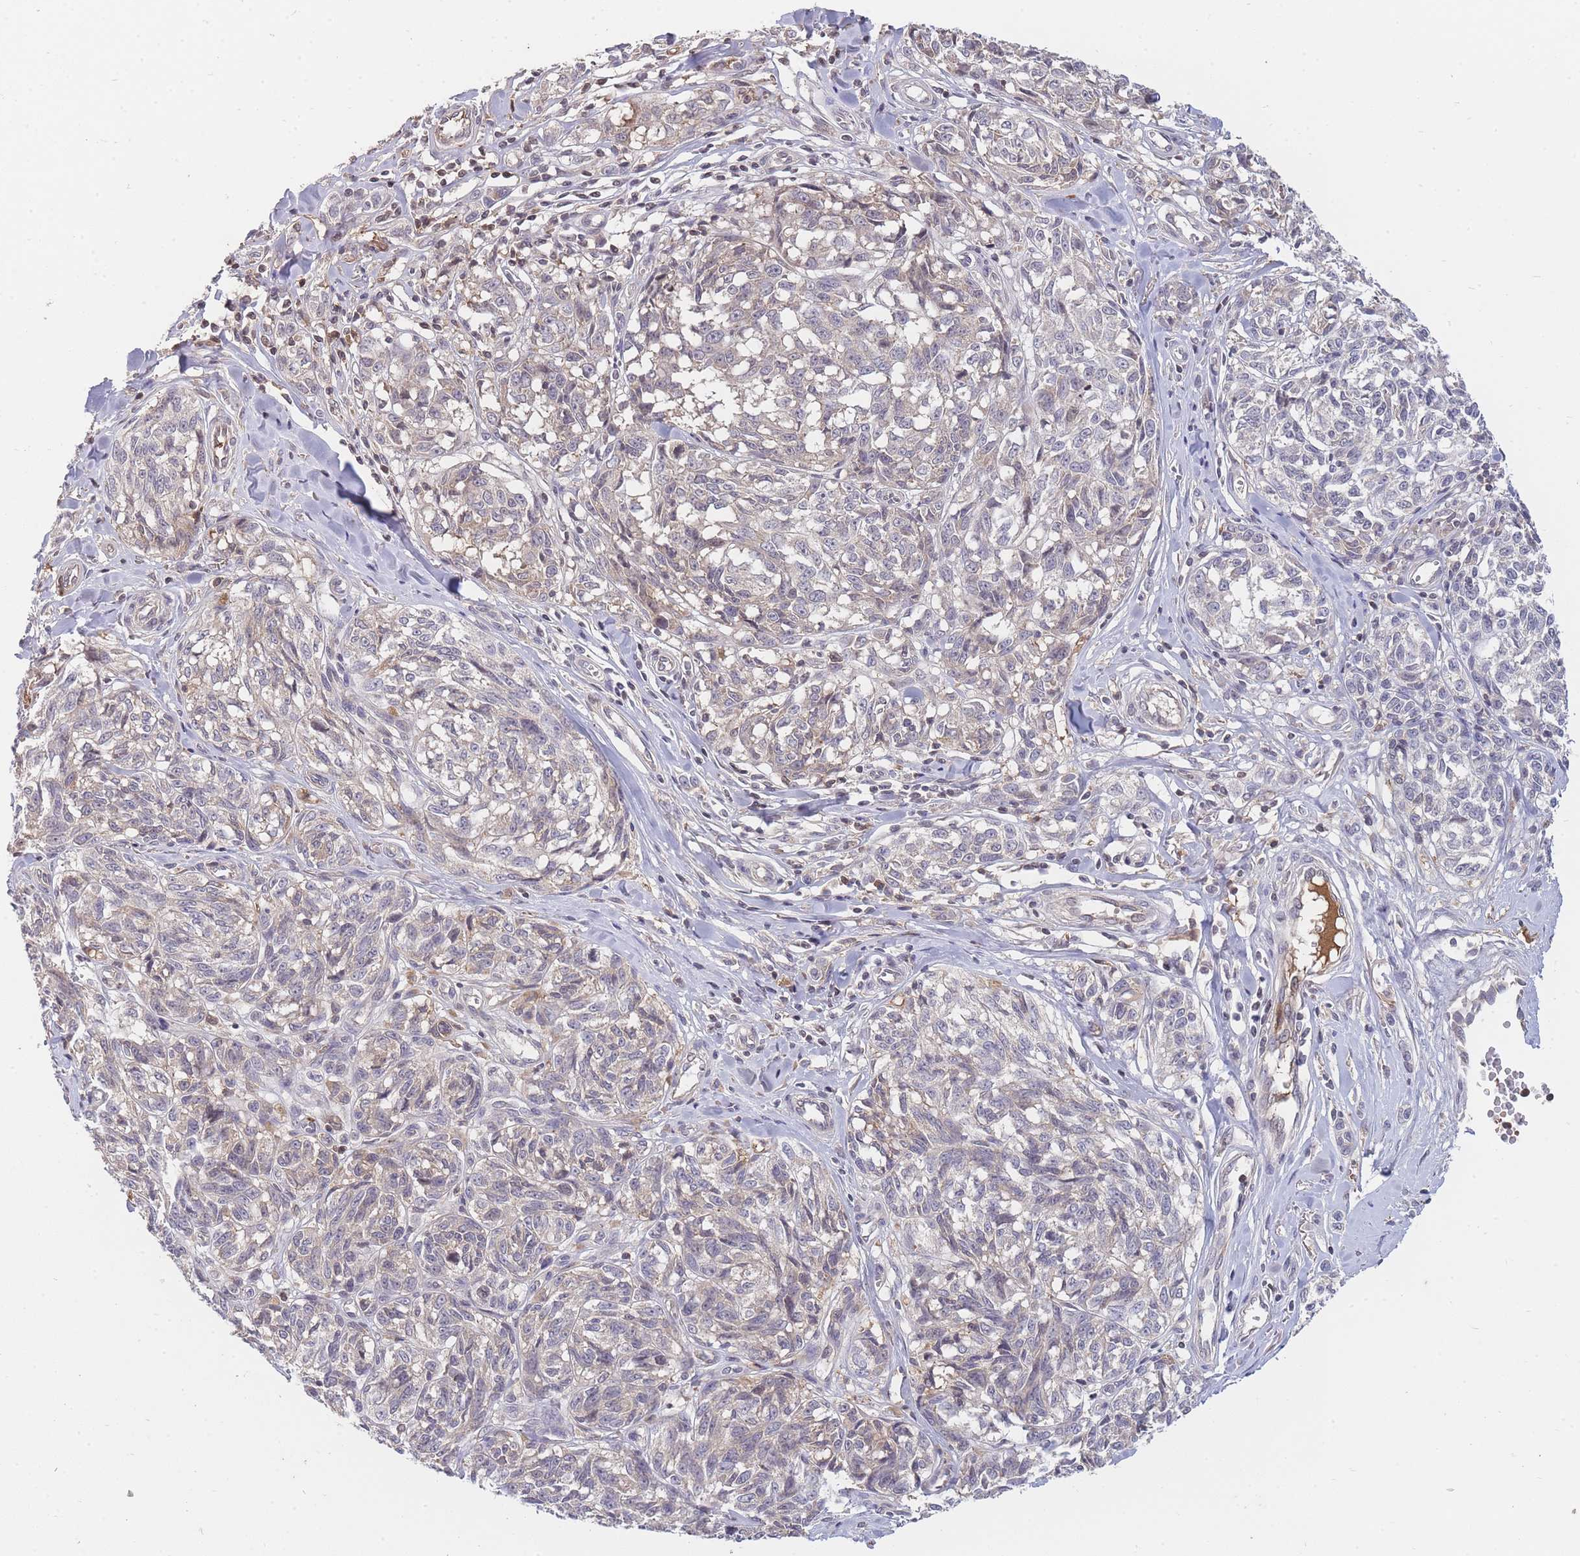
{"staining": {"intensity": "negative", "quantity": "none", "location": "none"}, "tissue": "melanoma", "cell_type": "Tumor cells", "image_type": "cancer", "snomed": [{"axis": "morphology", "description": "Normal tissue, NOS"}, {"axis": "morphology", "description": "Malignant melanoma, NOS"}, {"axis": "topography", "description": "Skin"}], "caption": "Photomicrograph shows no protein expression in tumor cells of malignant melanoma tissue. Brightfield microscopy of IHC stained with DAB (brown) and hematoxylin (blue), captured at high magnification.", "gene": "RALGDS", "patient": {"sex": "female", "age": 64}}